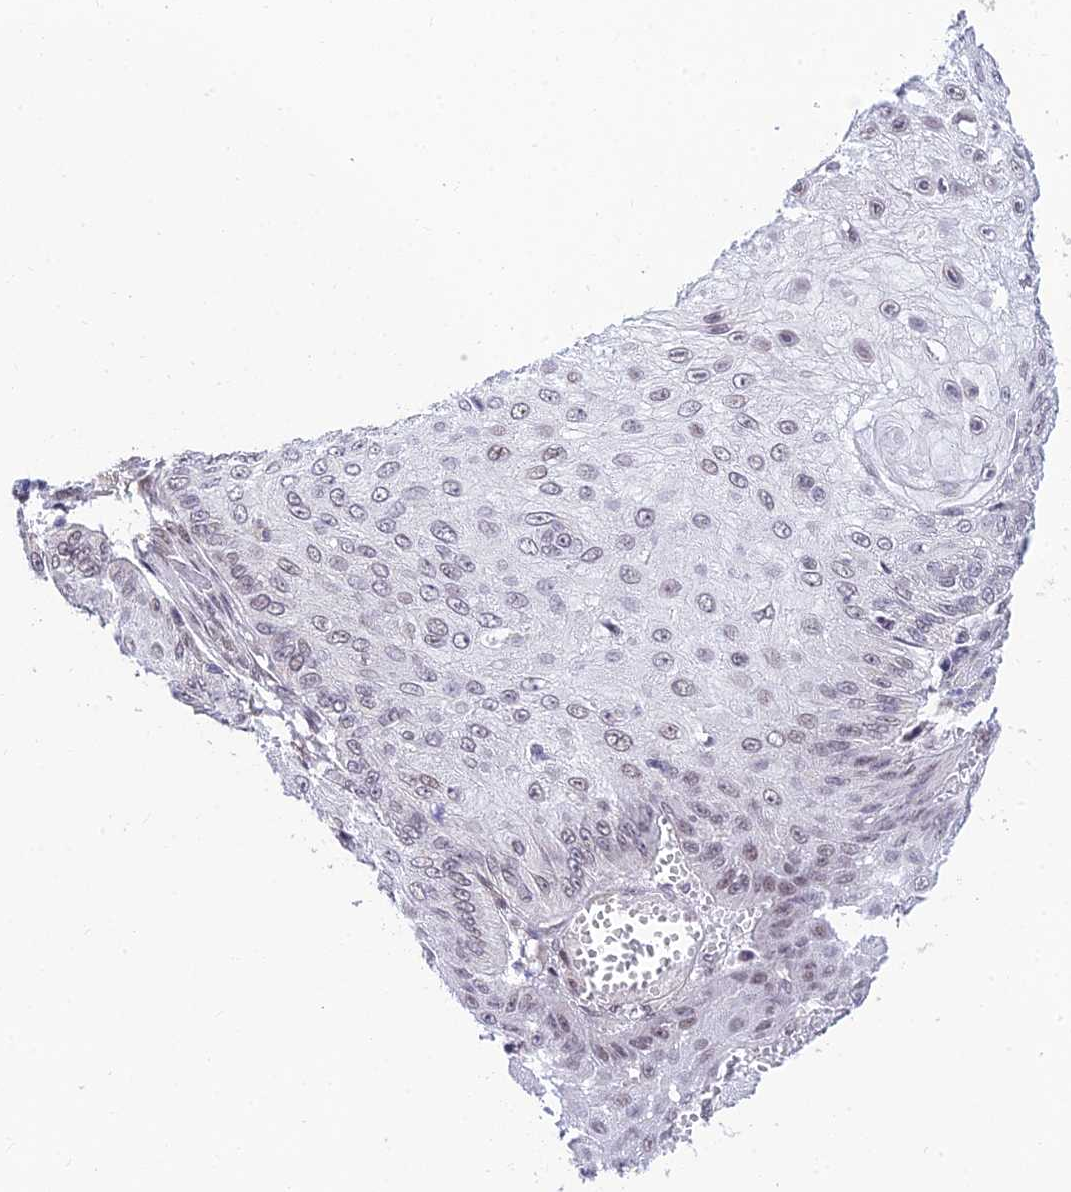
{"staining": {"intensity": "weak", "quantity": "<25%", "location": "nuclear"}, "tissue": "skin cancer", "cell_type": "Tumor cells", "image_type": "cancer", "snomed": [{"axis": "morphology", "description": "Squamous cell carcinoma, NOS"}, {"axis": "topography", "description": "Skin"}], "caption": "The photomicrograph displays no staining of tumor cells in squamous cell carcinoma (skin). (DAB immunohistochemistry visualized using brightfield microscopy, high magnification).", "gene": "C2orf49", "patient": {"sex": "male", "age": 70}}